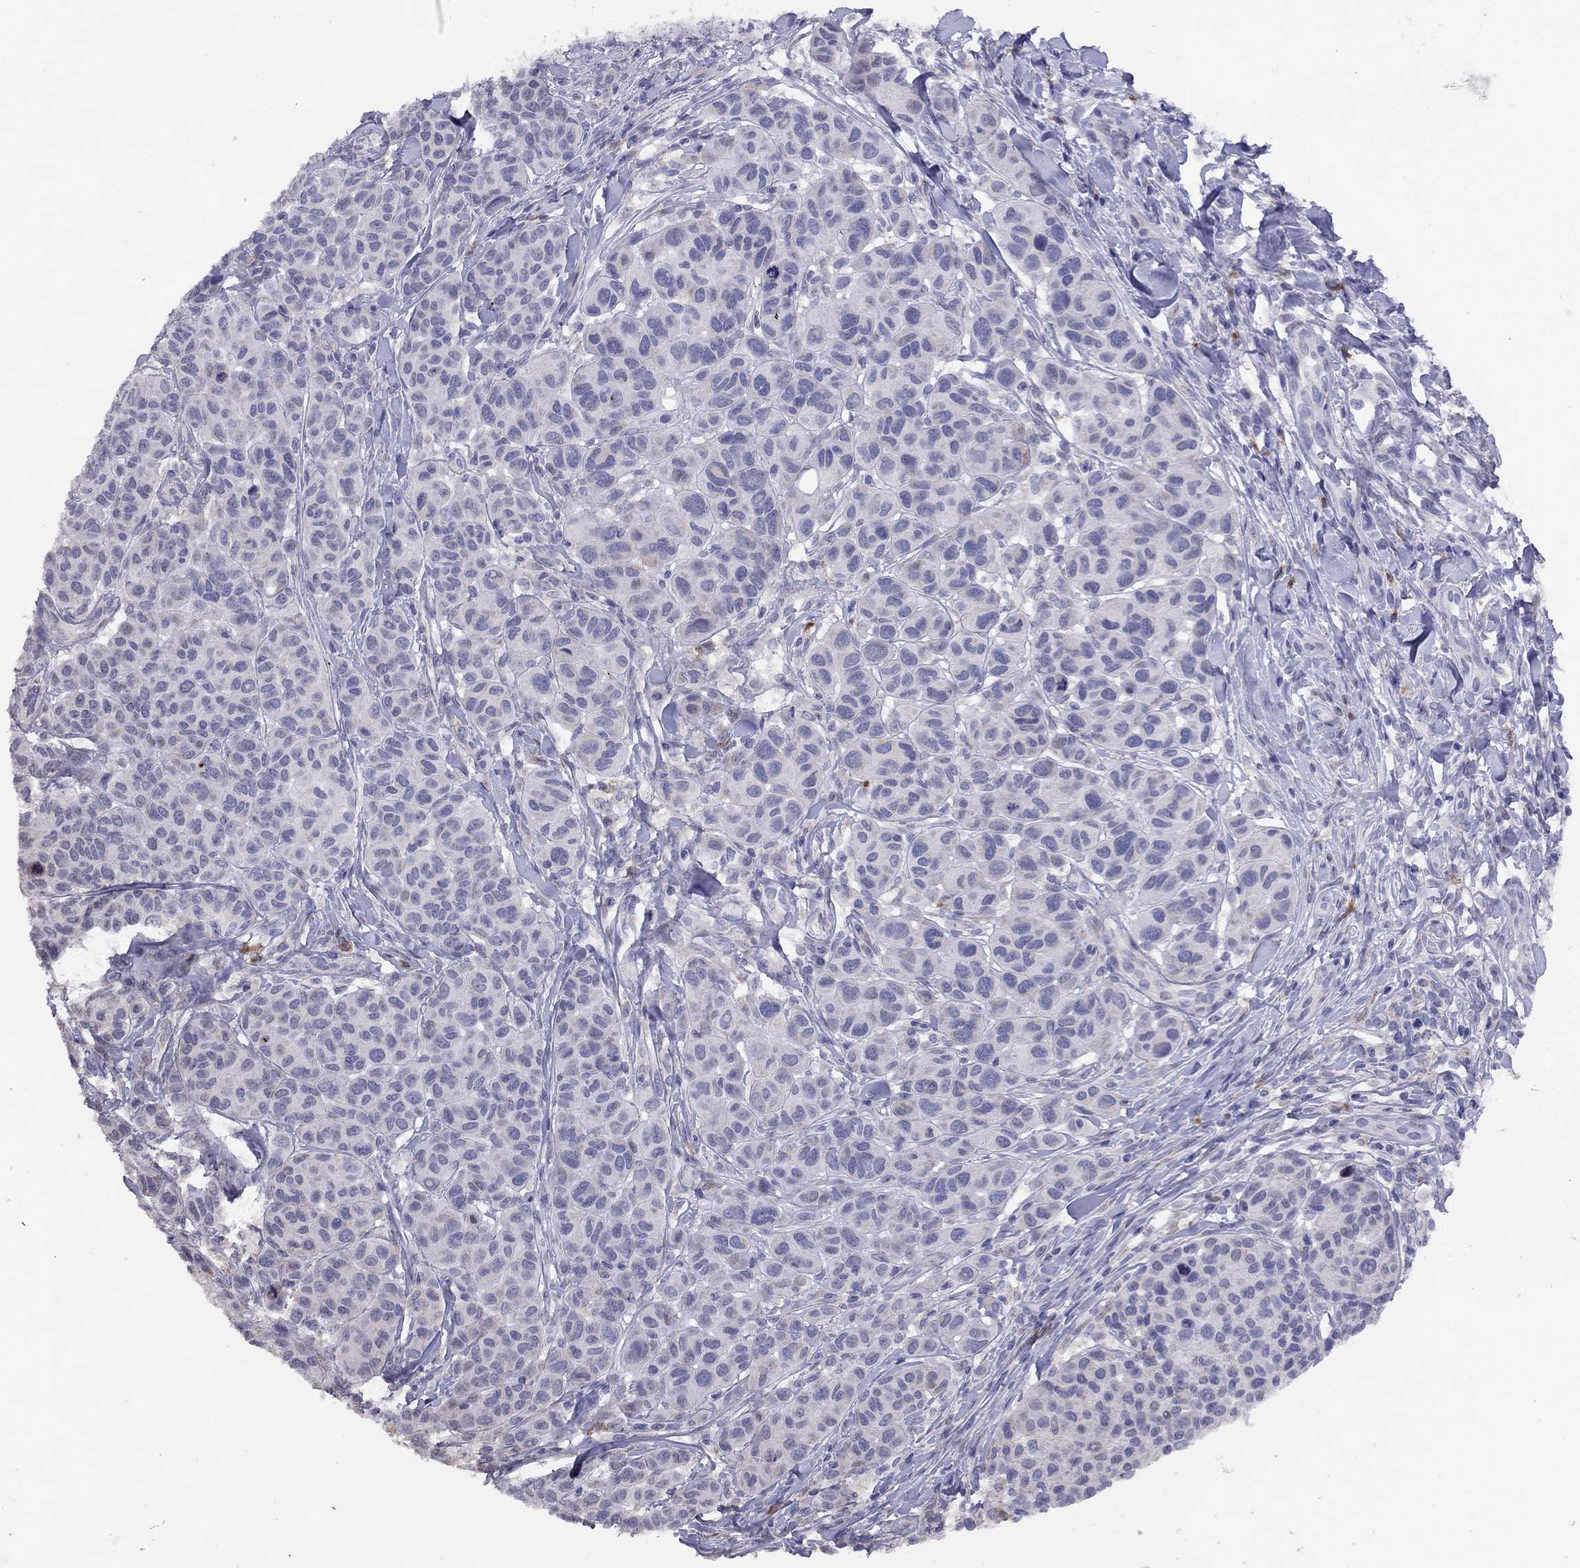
{"staining": {"intensity": "negative", "quantity": "none", "location": "none"}, "tissue": "melanoma", "cell_type": "Tumor cells", "image_type": "cancer", "snomed": [{"axis": "morphology", "description": "Malignant melanoma, NOS"}, {"axis": "topography", "description": "Skin"}], "caption": "A photomicrograph of human melanoma is negative for staining in tumor cells.", "gene": "SYTL2", "patient": {"sex": "male", "age": 79}}